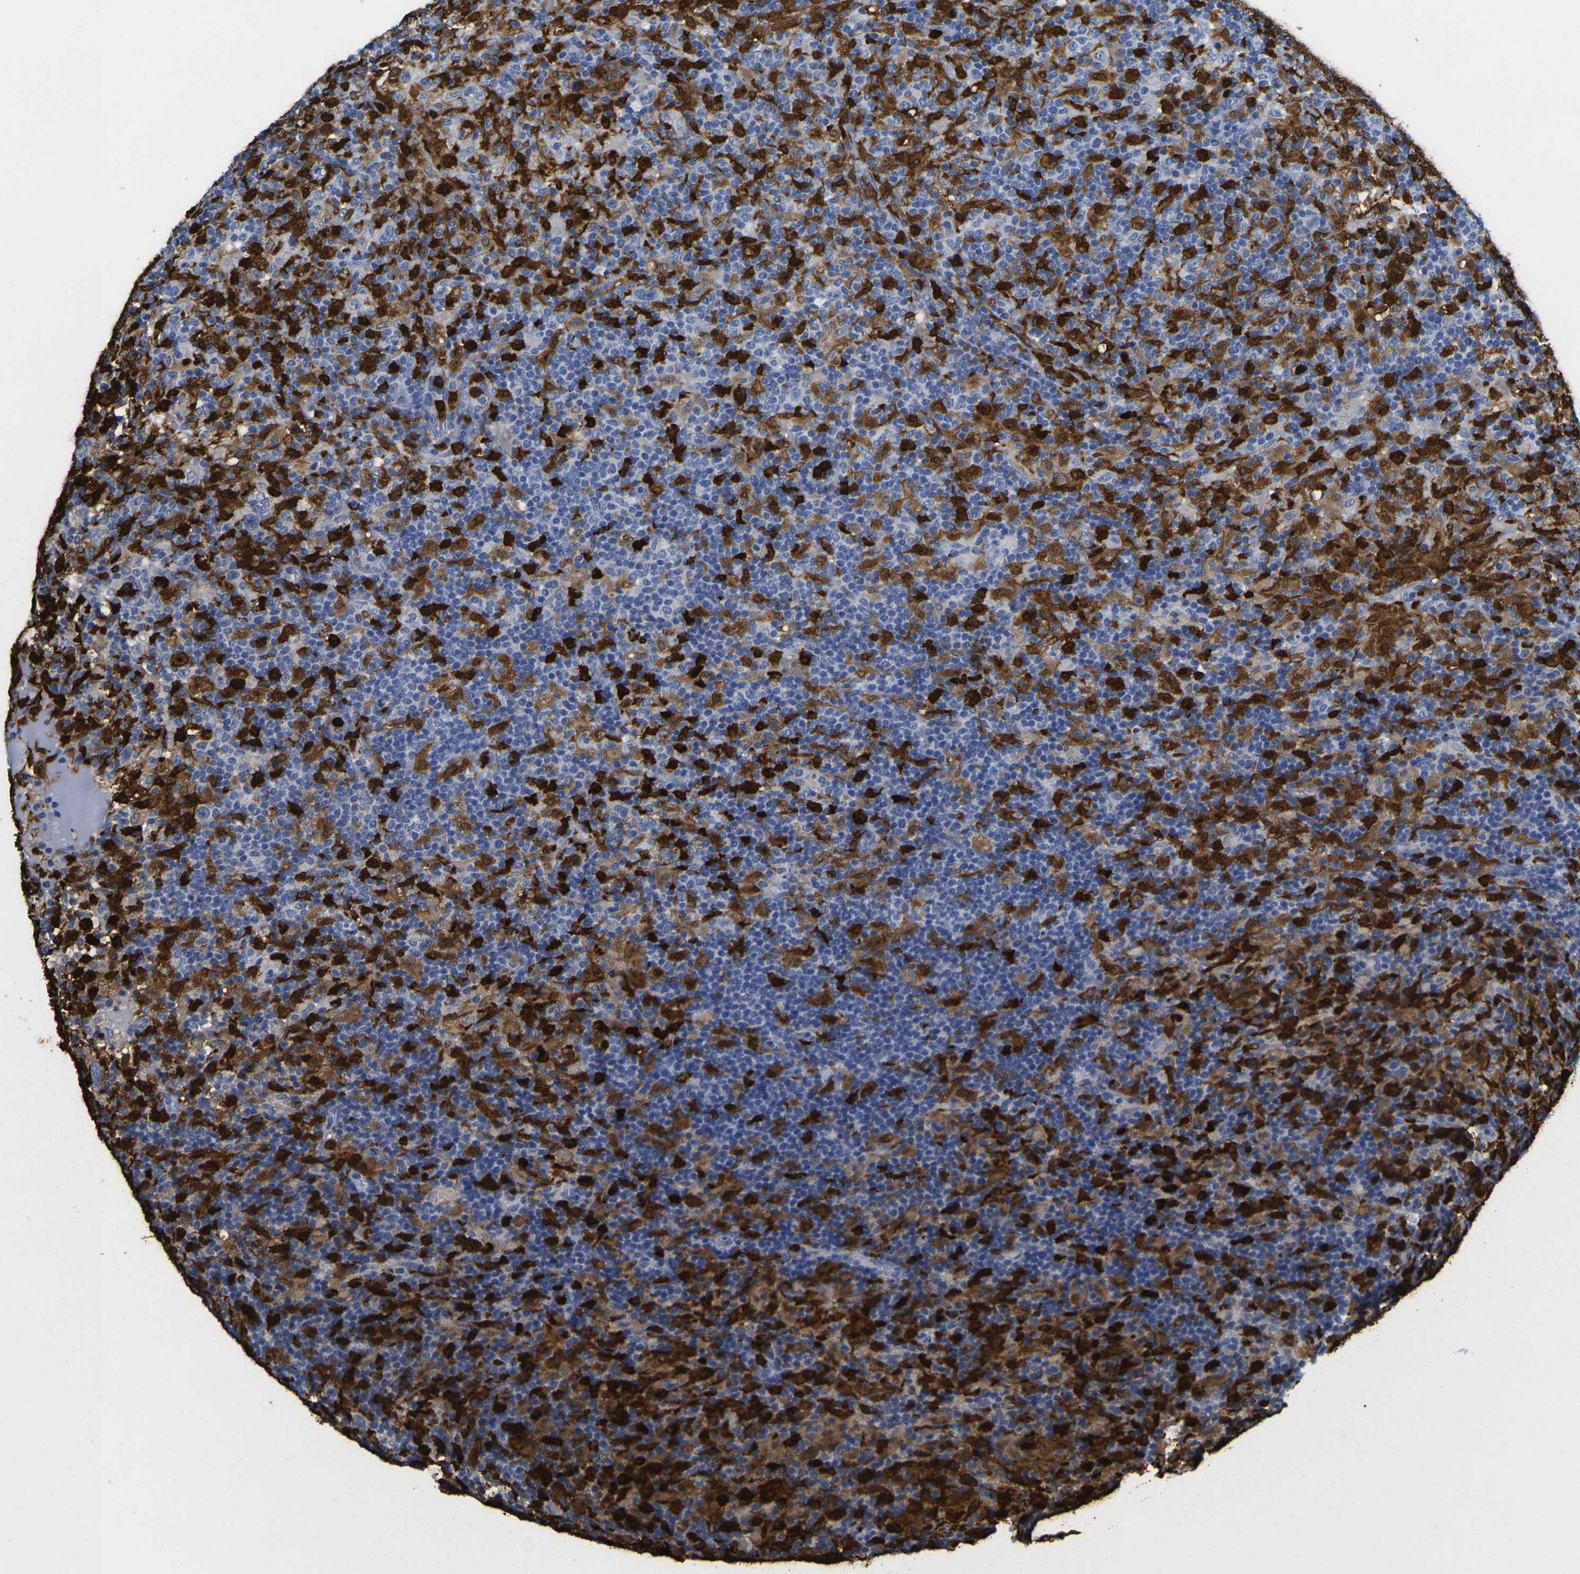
{"staining": {"intensity": "negative", "quantity": "none", "location": "none"}, "tissue": "lymphoma", "cell_type": "Tumor cells", "image_type": "cancer", "snomed": [{"axis": "morphology", "description": "Hodgkin's disease, NOS"}, {"axis": "topography", "description": "Lymph node"}], "caption": "High power microscopy histopathology image of an IHC histopathology image of Hodgkin's disease, revealing no significant positivity in tumor cells. (DAB (3,3'-diaminobenzidine) immunohistochemistry with hematoxylin counter stain).", "gene": "S100A9", "patient": {"sex": "male", "age": 70}}